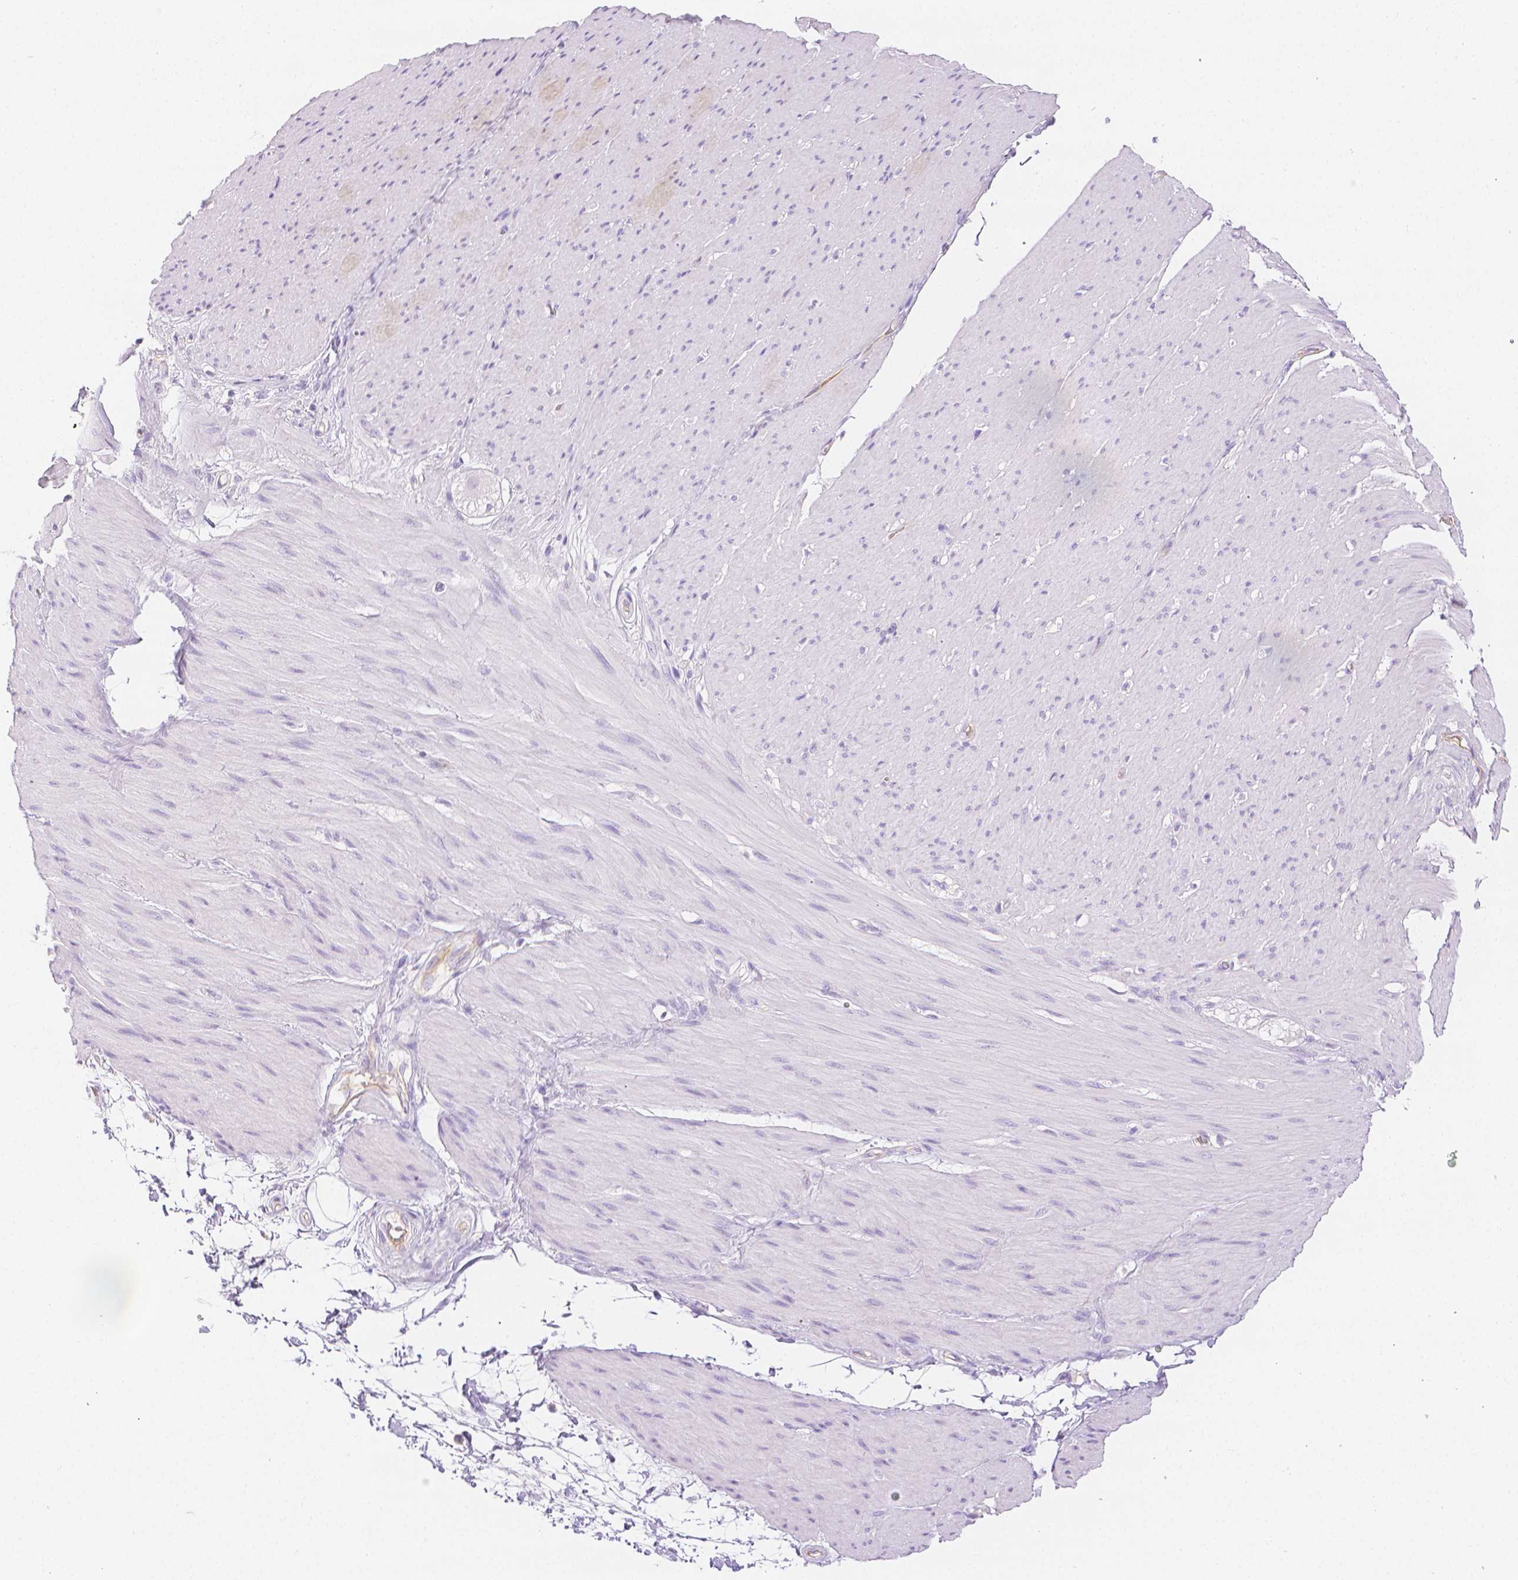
{"staining": {"intensity": "negative", "quantity": "none", "location": "none"}, "tissue": "smooth muscle", "cell_type": "Smooth muscle cells", "image_type": "normal", "snomed": [{"axis": "morphology", "description": "Normal tissue, NOS"}, {"axis": "topography", "description": "Smooth muscle"}, {"axis": "topography", "description": "Rectum"}], "caption": "High power microscopy histopathology image of an IHC photomicrograph of benign smooth muscle, revealing no significant expression in smooth muscle cells.", "gene": "SLC27A5", "patient": {"sex": "male", "age": 53}}